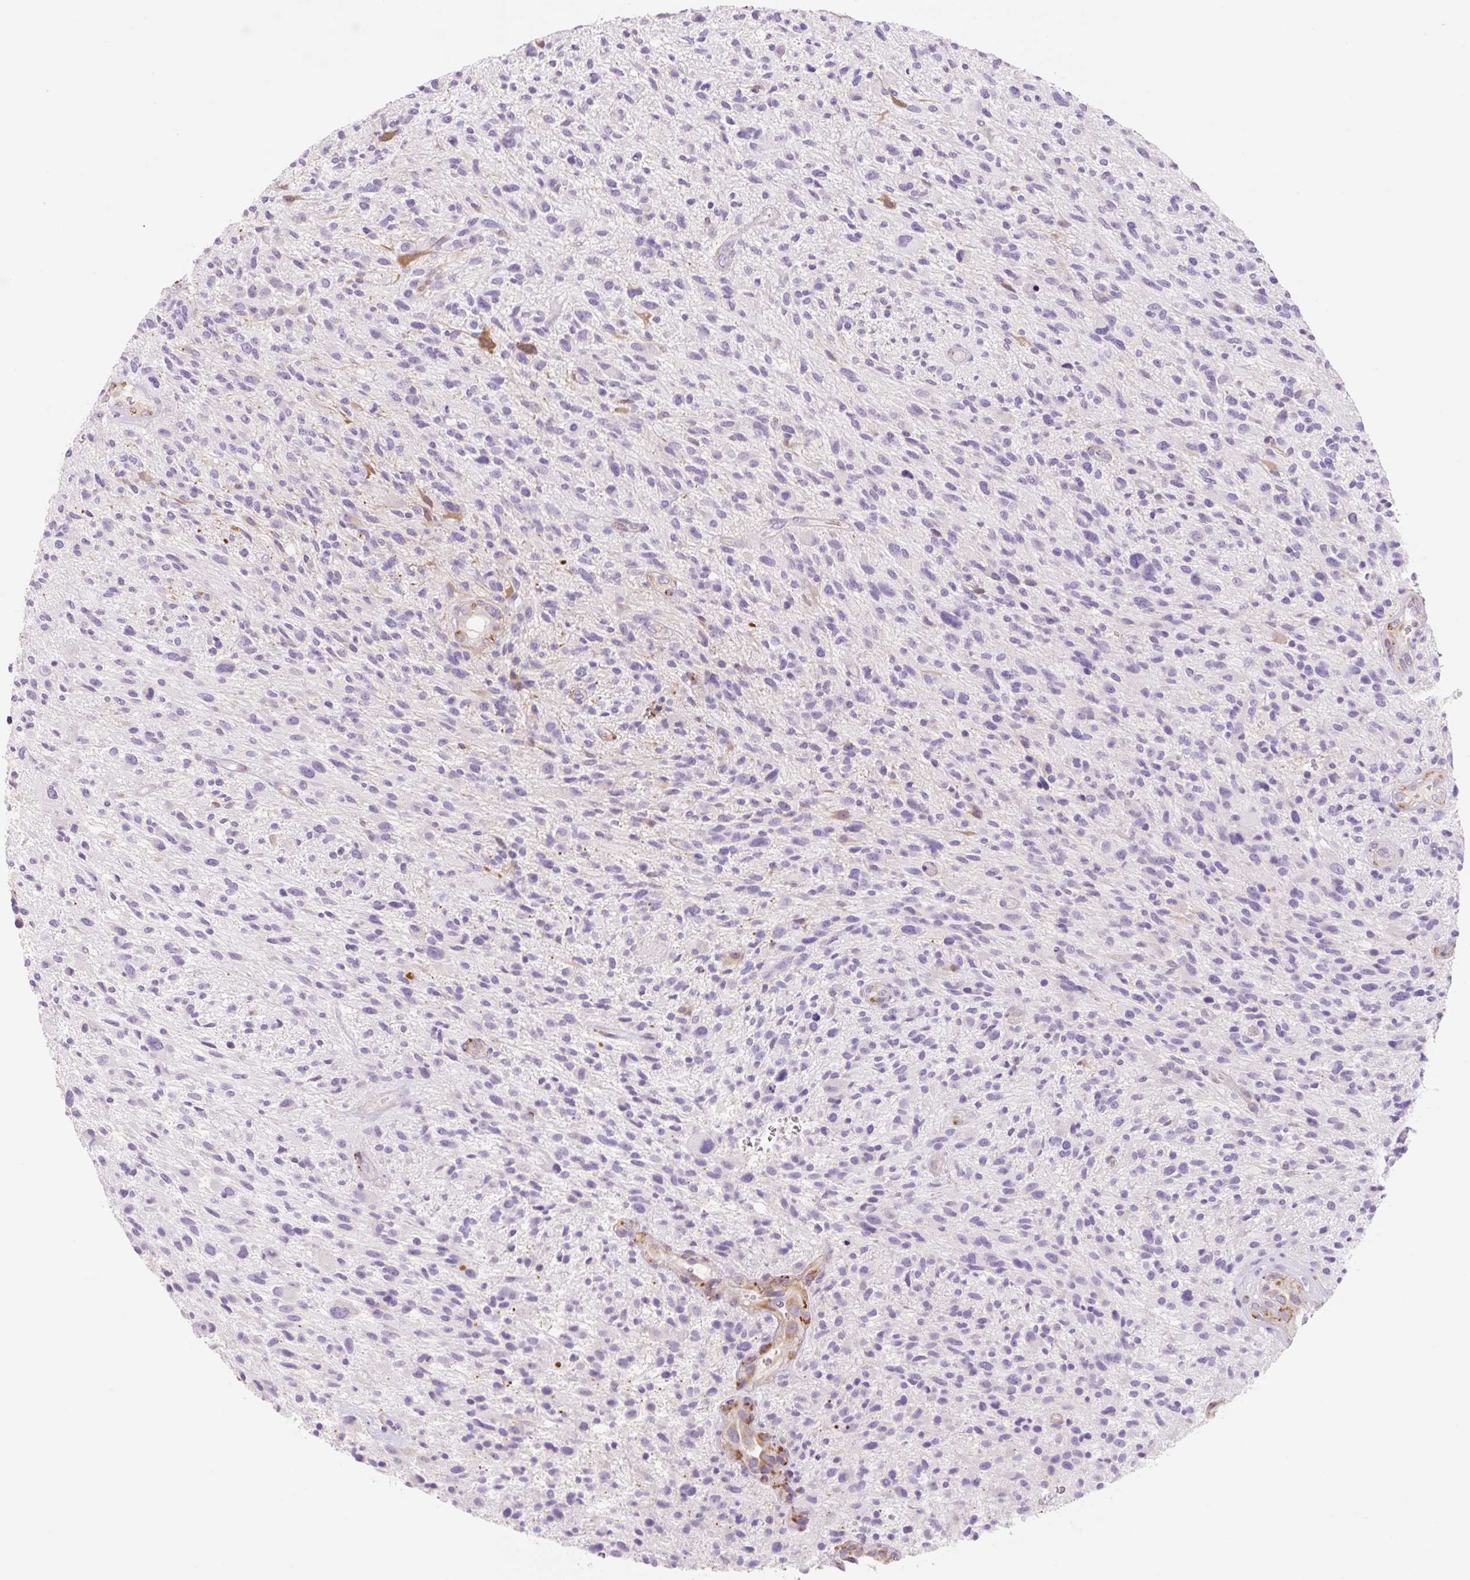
{"staining": {"intensity": "negative", "quantity": "none", "location": "none"}, "tissue": "glioma", "cell_type": "Tumor cells", "image_type": "cancer", "snomed": [{"axis": "morphology", "description": "Glioma, malignant, High grade"}, {"axis": "topography", "description": "Brain"}], "caption": "Human glioma stained for a protein using immunohistochemistry demonstrates no positivity in tumor cells.", "gene": "FABP5", "patient": {"sex": "male", "age": 47}}